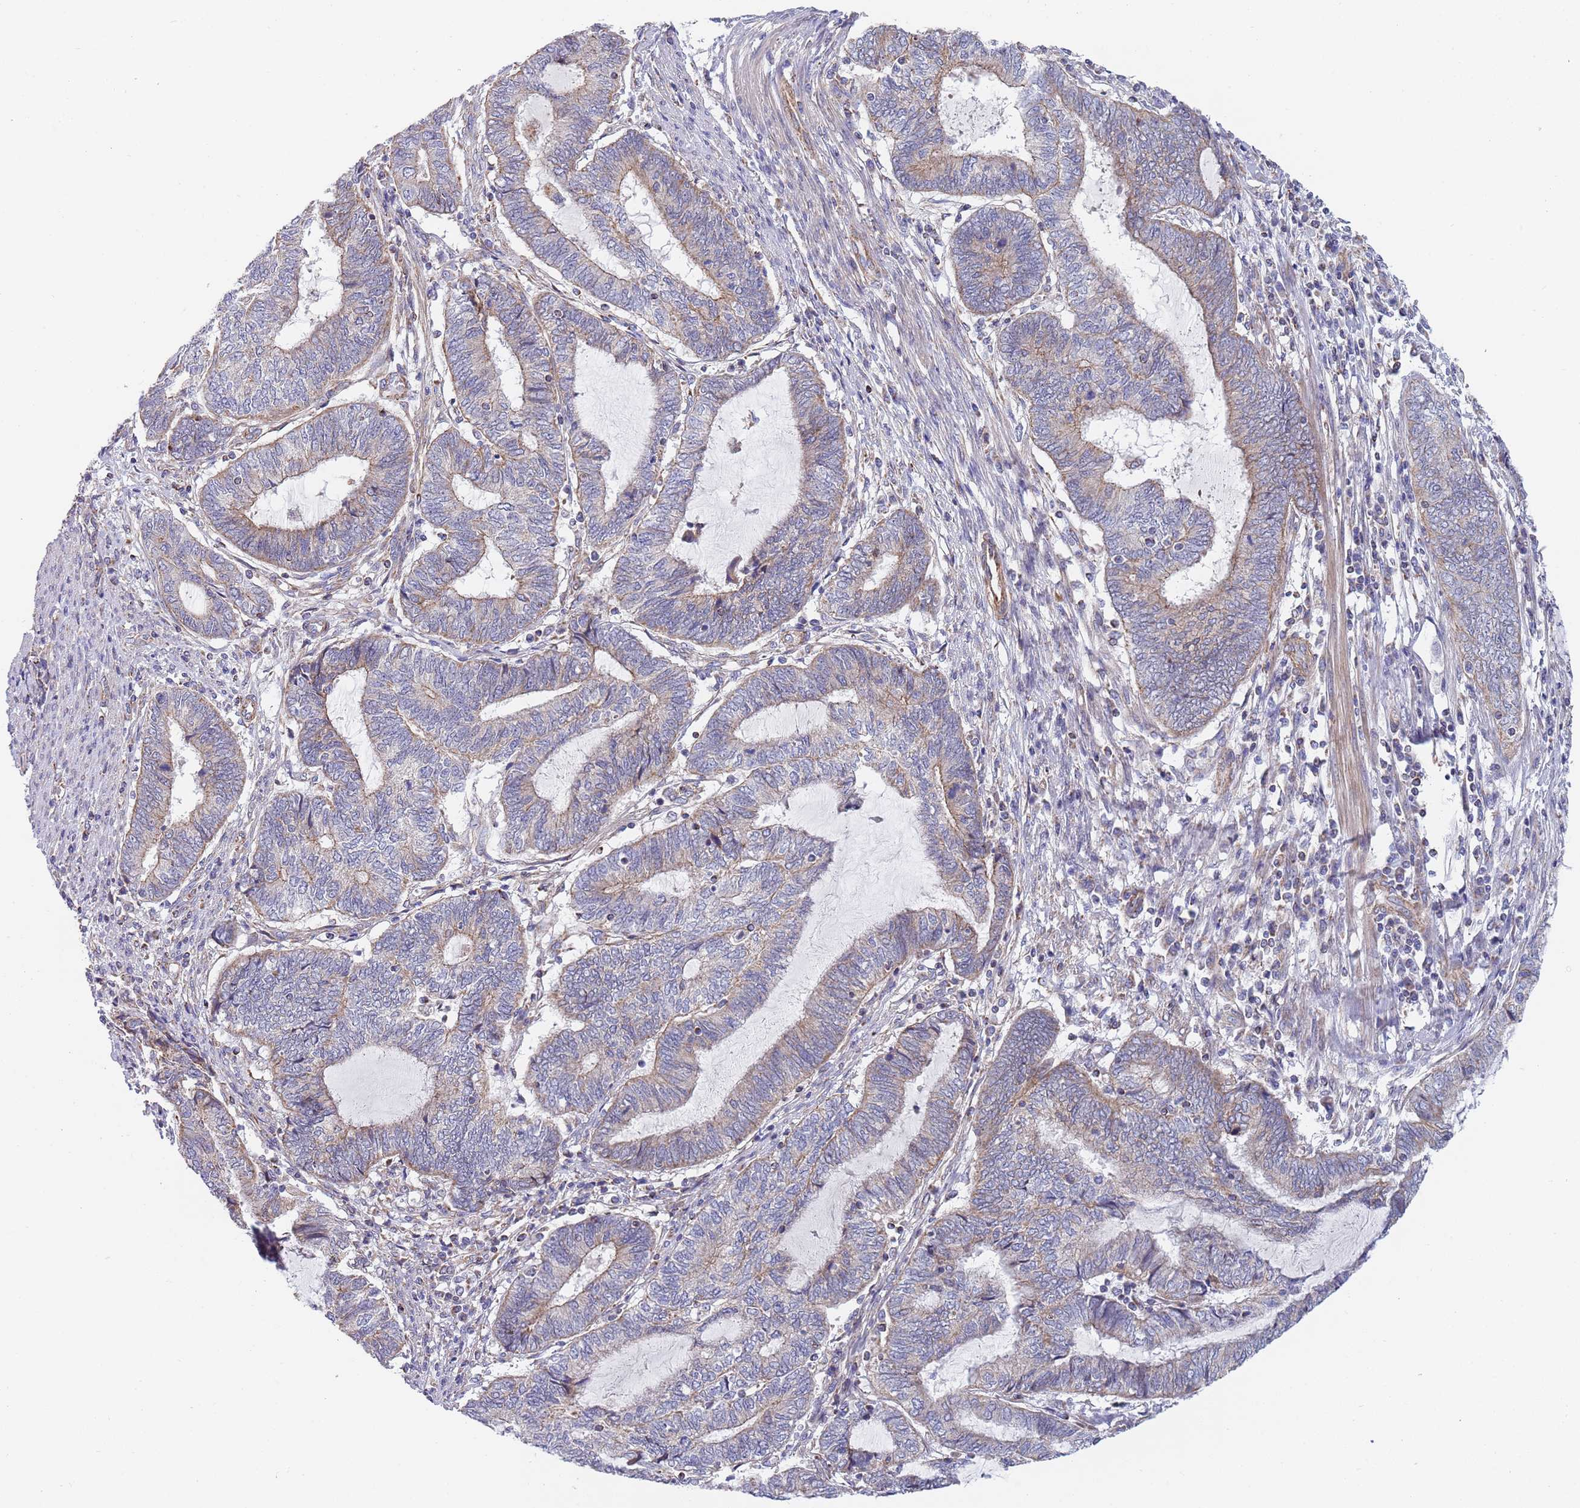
{"staining": {"intensity": "weak", "quantity": "<25%", "location": "cytoplasmic/membranous"}, "tissue": "endometrial cancer", "cell_type": "Tumor cells", "image_type": "cancer", "snomed": [{"axis": "morphology", "description": "Adenocarcinoma, NOS"}, {"axis": "topography", "description": "Uterus"}, {"axis": "topography", "description": "Endometrium"}], "caption": "The image shows no staining of tumor cells in adenocarcinoma (endometrial). The staining is performed using DAB brown chromogen with nuclei counter-stained in using hematoxylin.", "gene": "PWWP3A", "patient": {"sex": "female", "age": 70}}